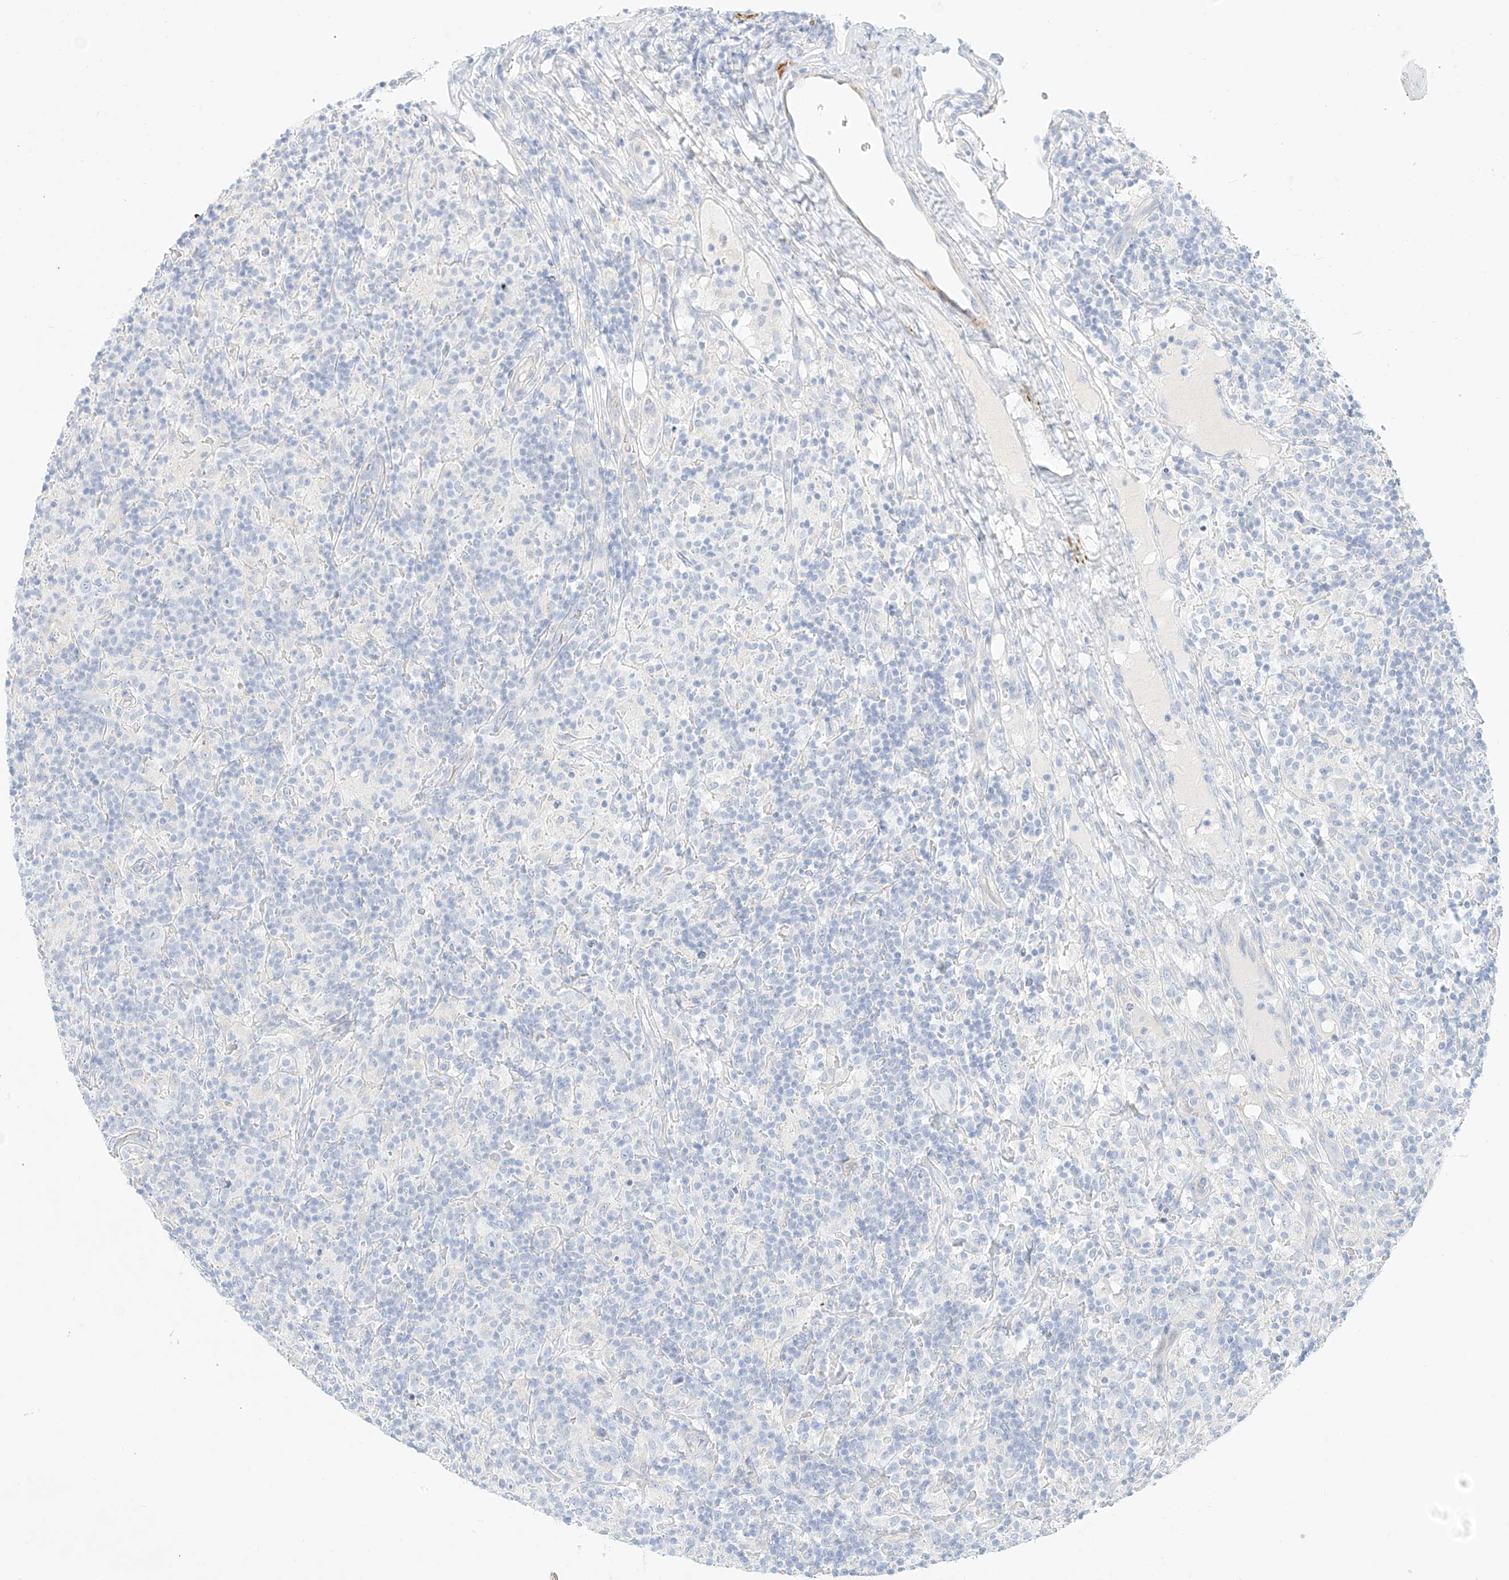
{"staining": {"intensity": "negative", "quantity": "none", "location": "none"}, "tissue": "lymphoma", "cell_type": "Tumor cells", "image_type": "cancer", "snomed": [{"axis": "morphology", "description": "Hodgkin's disease, NOS"}, {"axis": "topography", "description": "Lymph node"}], "caption": "Immunohistochemistry of Hodgkin's disease shows no staining in tumor cells. (Immunohistochemistry (ihc), brightfield microscopy, high magnification).", "gene": "ST3GAL5", "patient": {"sex": "male", "age": 70}}